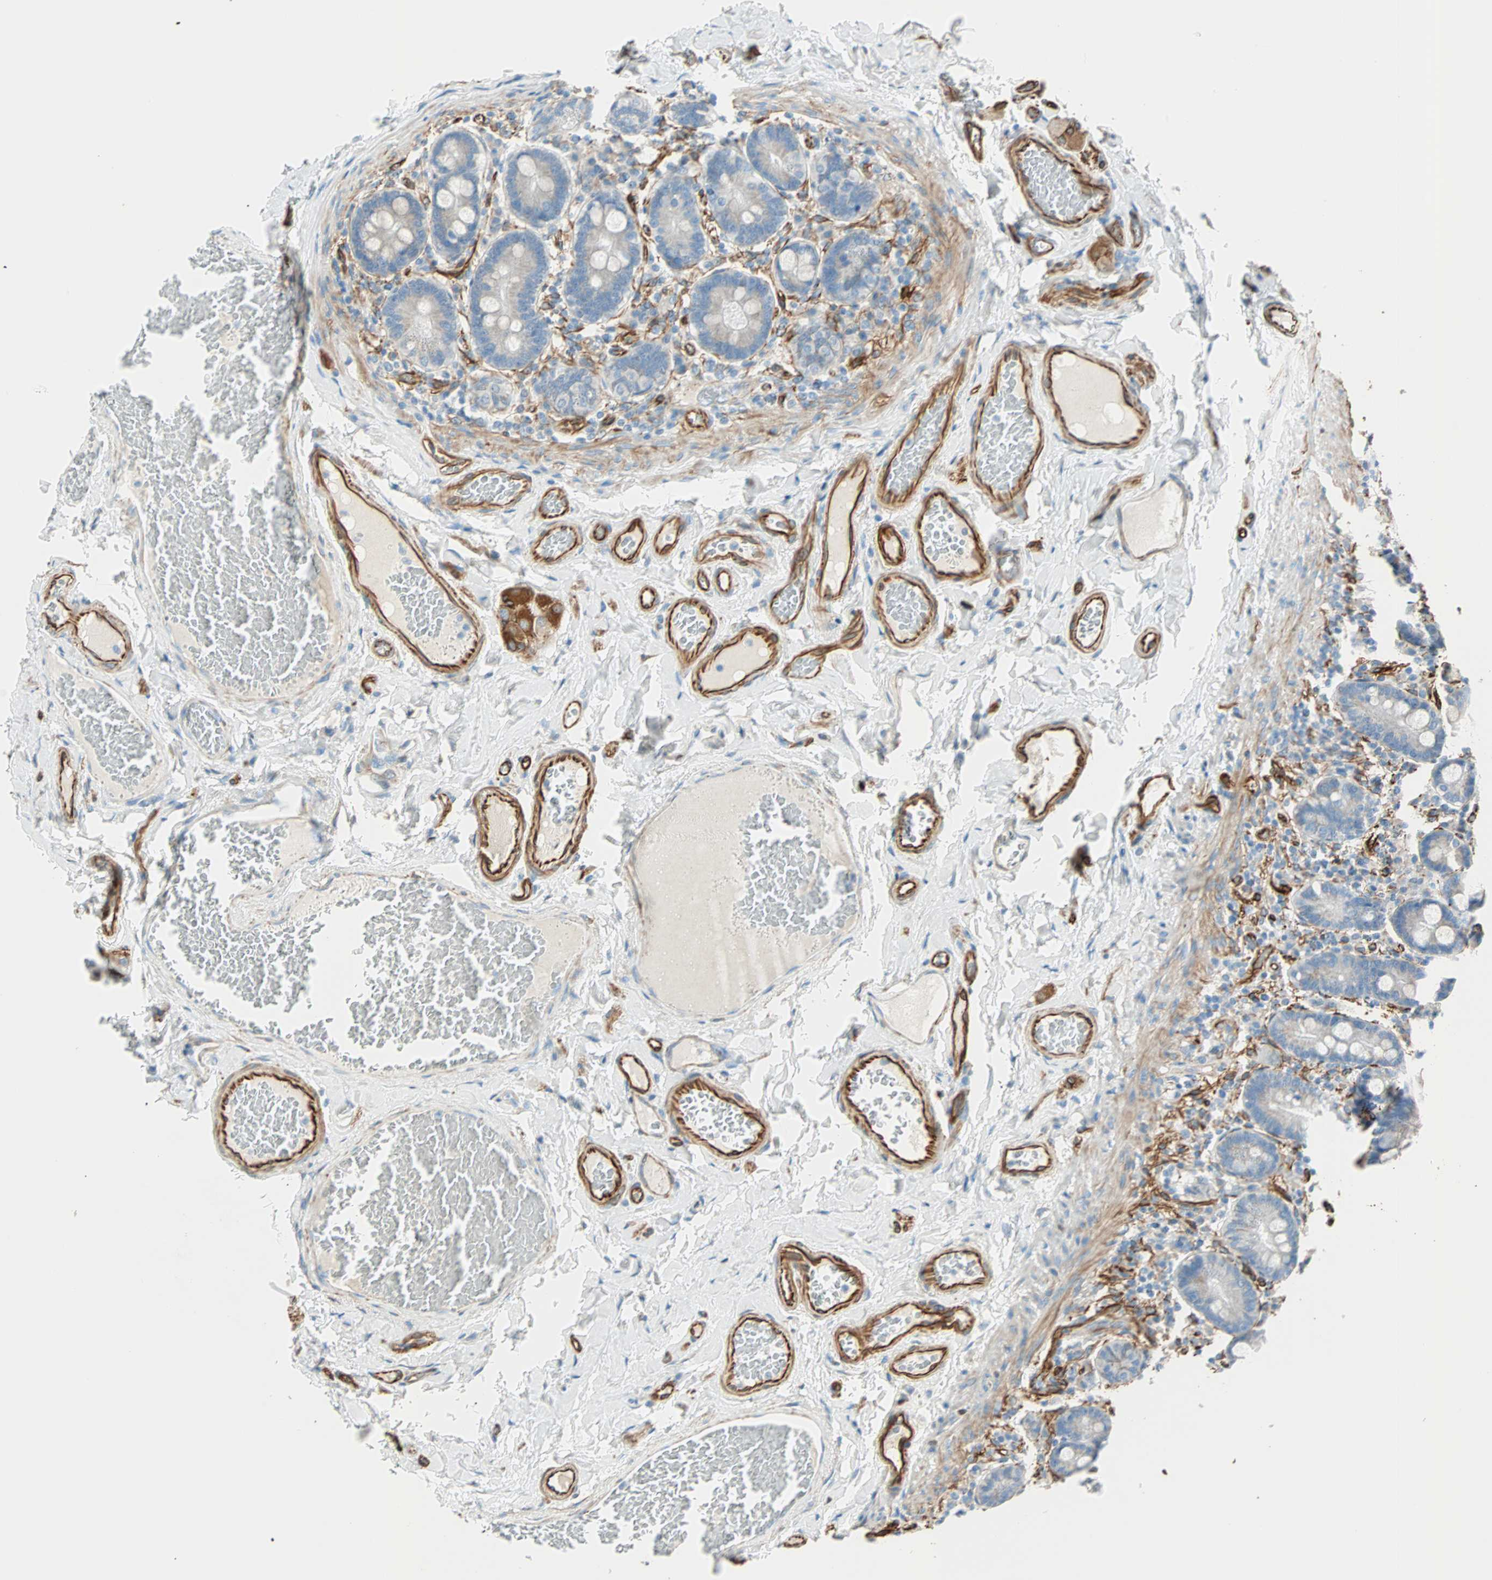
{"staining": {"intensity": "weak", "quantity": "<25%", "location": "cytoplasmic/membranous"}, "tissue": "duodenum", "cell_type": "Glandular cells", "image_type": "normal", "snomed": [{"axis": "morphology", "description": "Normal tissue, NOS"}, {"axis": "topography", "description": "Duodenum"}], "caption": "Immunohistochemistry (IHC) micrograph of benign duodenum: duodenum stained with DAB (3,3'-diaminobenzidine) reveals no significant protein positivity in glandular cells.", "gene": "NES", "patient": {"sex": "male", "age": 66}}